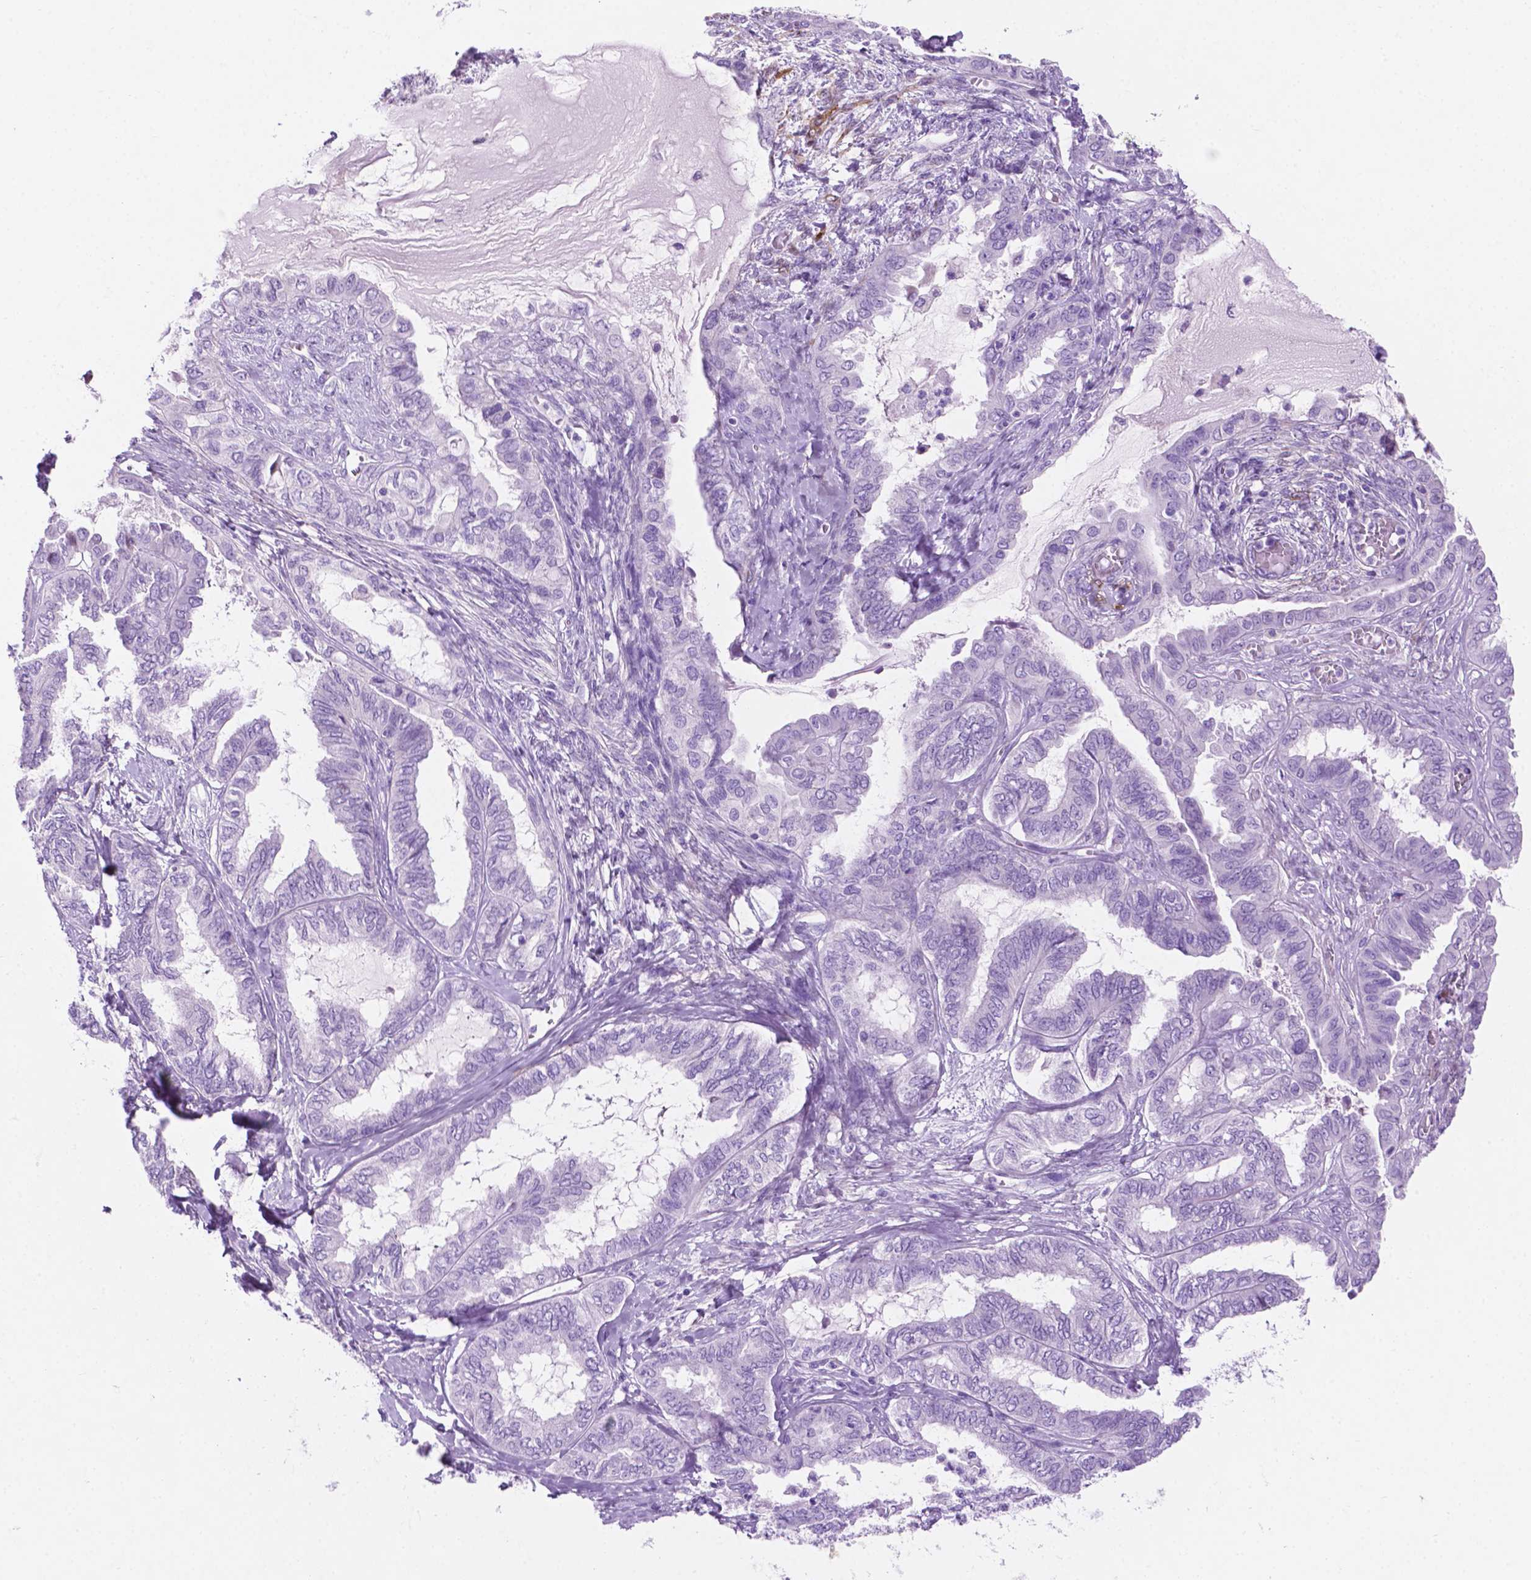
{"staining": {"intensity": "negative", "quantity": "none", "location": "none"}, "tissue": "ovarian cancer", "cell_type": "Tumor cells", "image_type": "cancer", "snomed": [{"axis": "morphology", "description": "Carcinoma, endometroid"}, {"axis": "topography", "description": "Ovary"}], "caption": "This is an IHC histopathology image of human endometroid carcinoma (ovarian). There is no positivity in tumor cells.", "gene": "ASPG", "patient": {"sex": "female", "age": 70}}